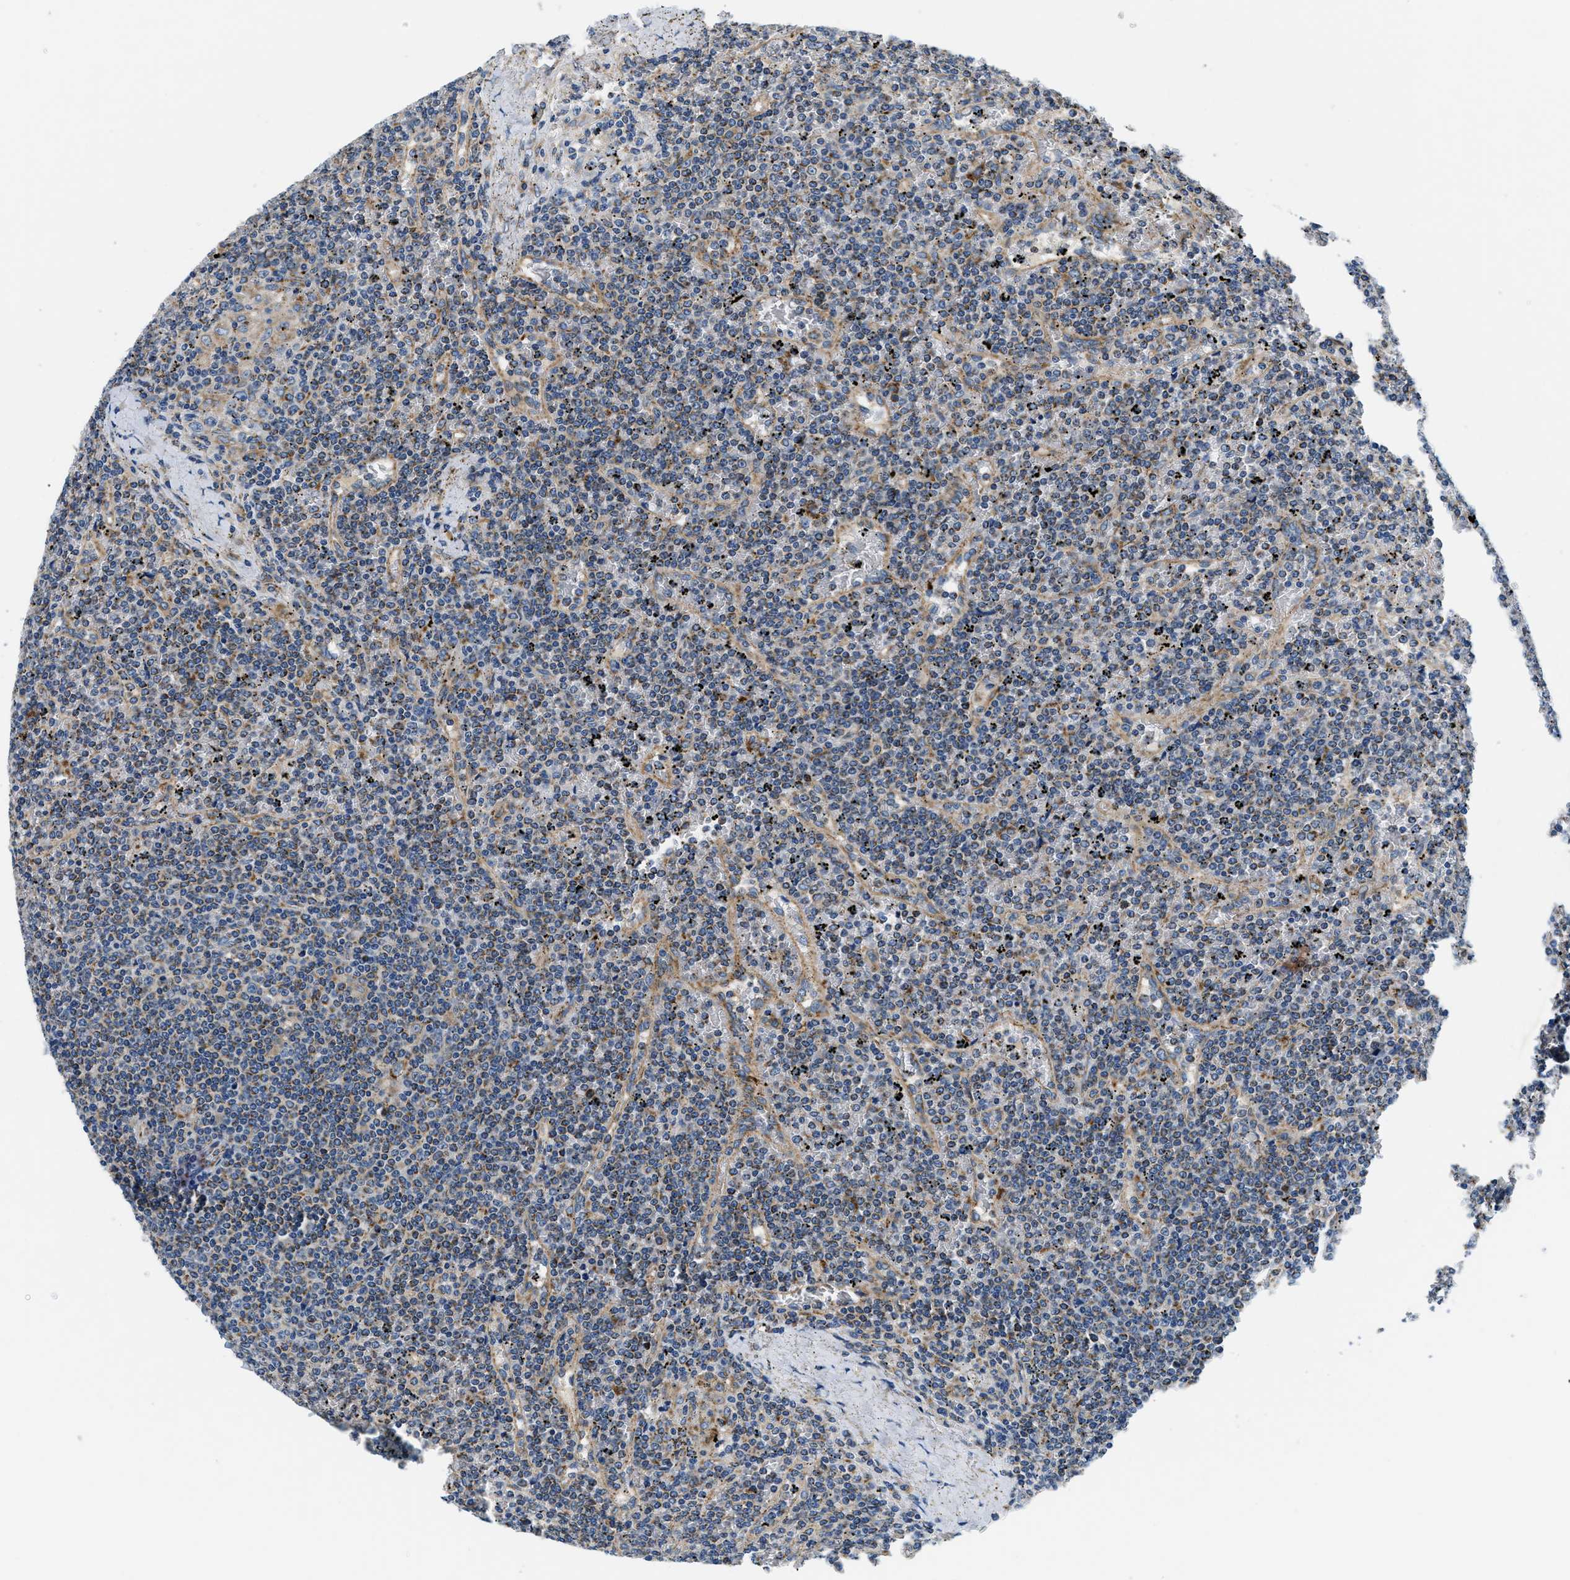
{"staining": {"intensity": "negative", "quantity": "none", "location": "none"}, "tissue": "lymphoma", "cell_type": "Tumor cells", "image_type": "cancer", "snomed": [{"axis": "morphology", "description": "Malignant lymphoma, non-Hodgkin's type, Low grade"}, {"axis": "topography", "description": "Spleen"}], "caption": "This is a micrograph of IHC staining of malignant lymphoma, non-Hodgkin's type (low-grade), which shows no positivity in tumor cells.", "gene": "SAMD4B", "patient": {"sex": "female", "age": 19}}